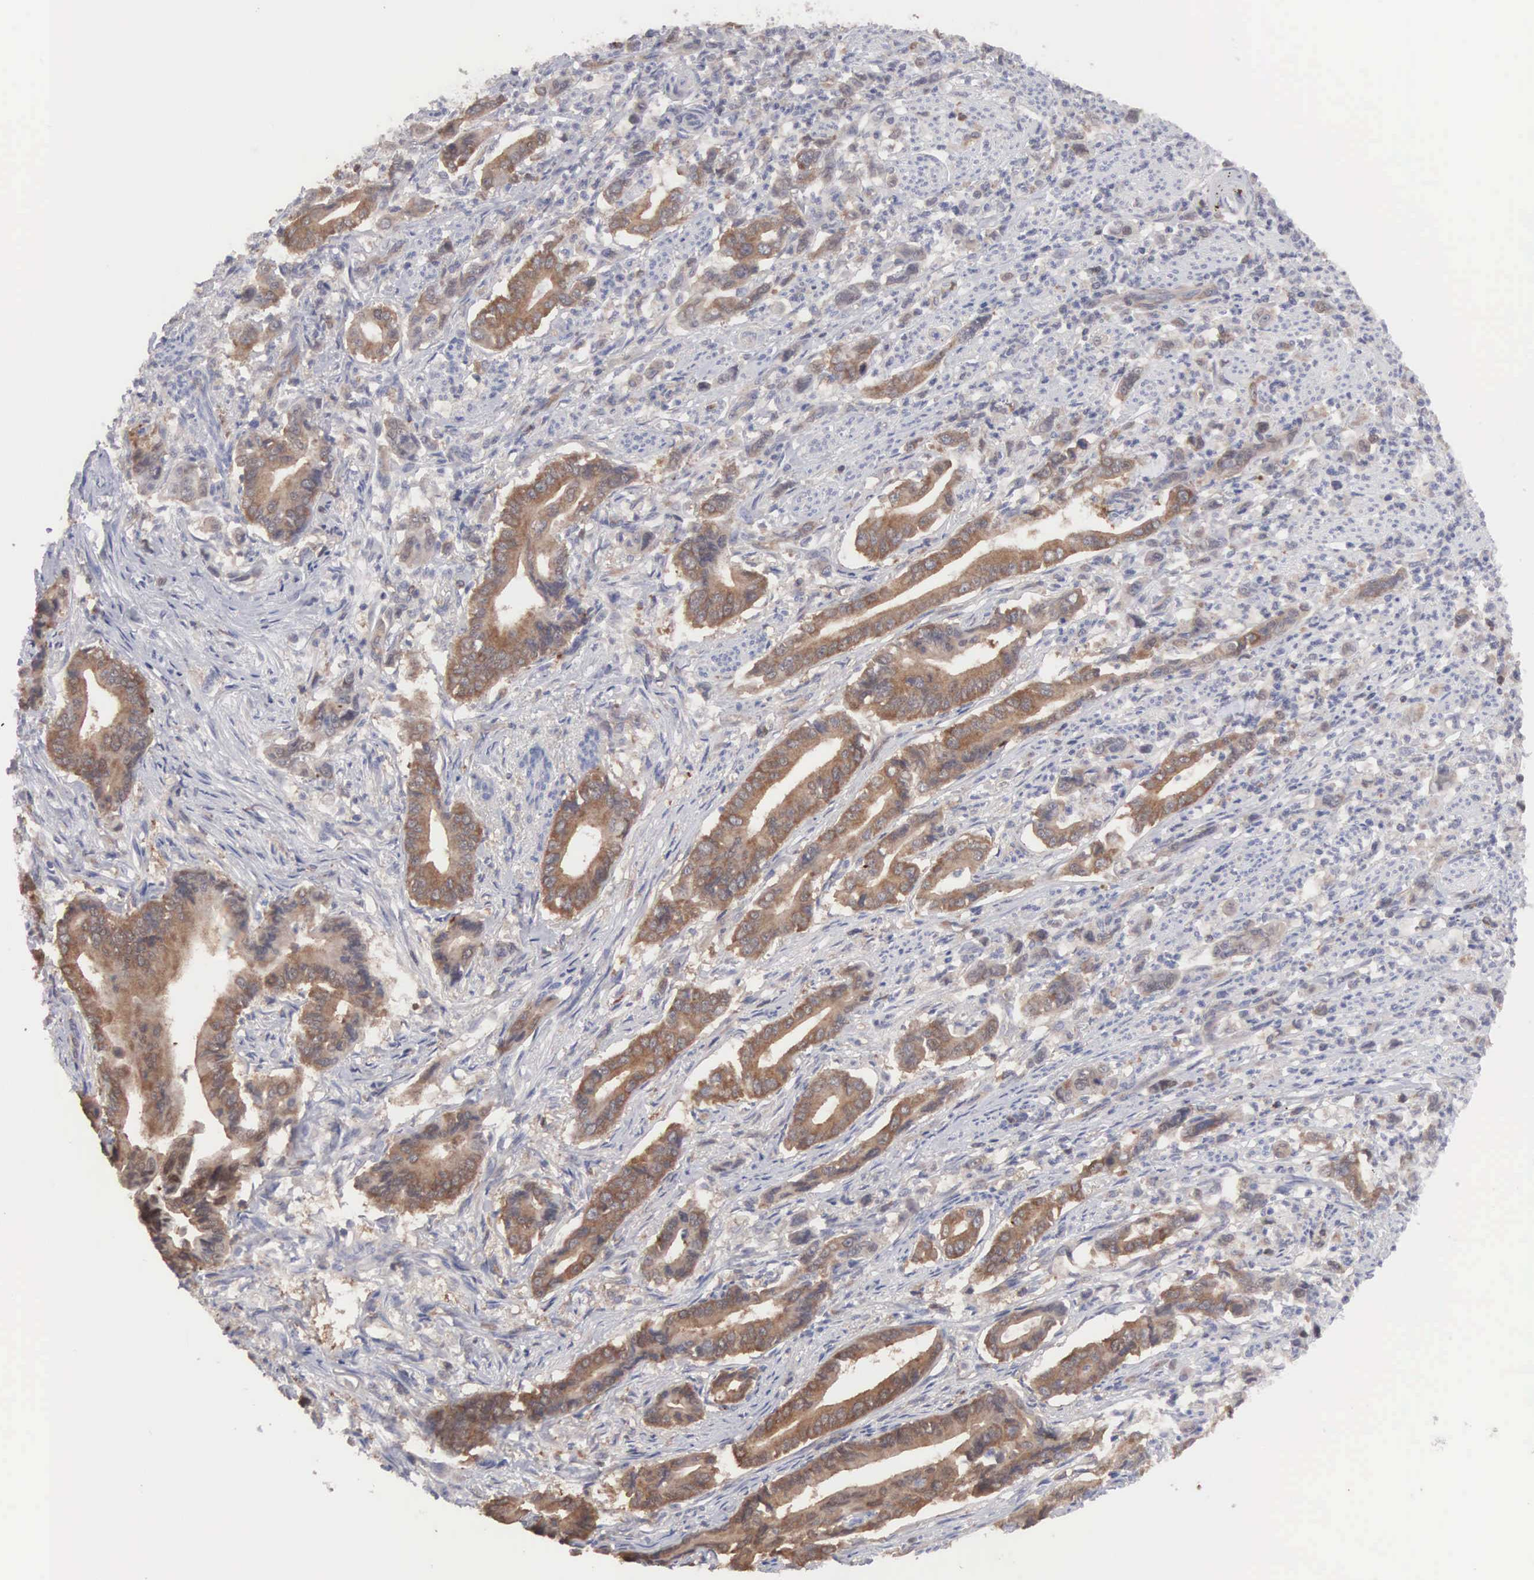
{"staining": {"intensity": "moderate", "quantity": ">75%", "location": "cytoplasmic/membranous"}, "tissue": "stomach cancer", "cell_type": "Tumor cells", "image_type": "cancer", "snomed": [{"axis": "morphology", "description": "Adenocarcinoma, NOS"}, {"axis": "topography", "description": "Stomach"}], "caption": "Protein staining shows moderate cytoplasmic/membranous expression in approximately >75% of tumor cells in stomach cancer.", "gene": "MTHFD1", "patient": {"sex": "female", "age": 76}}